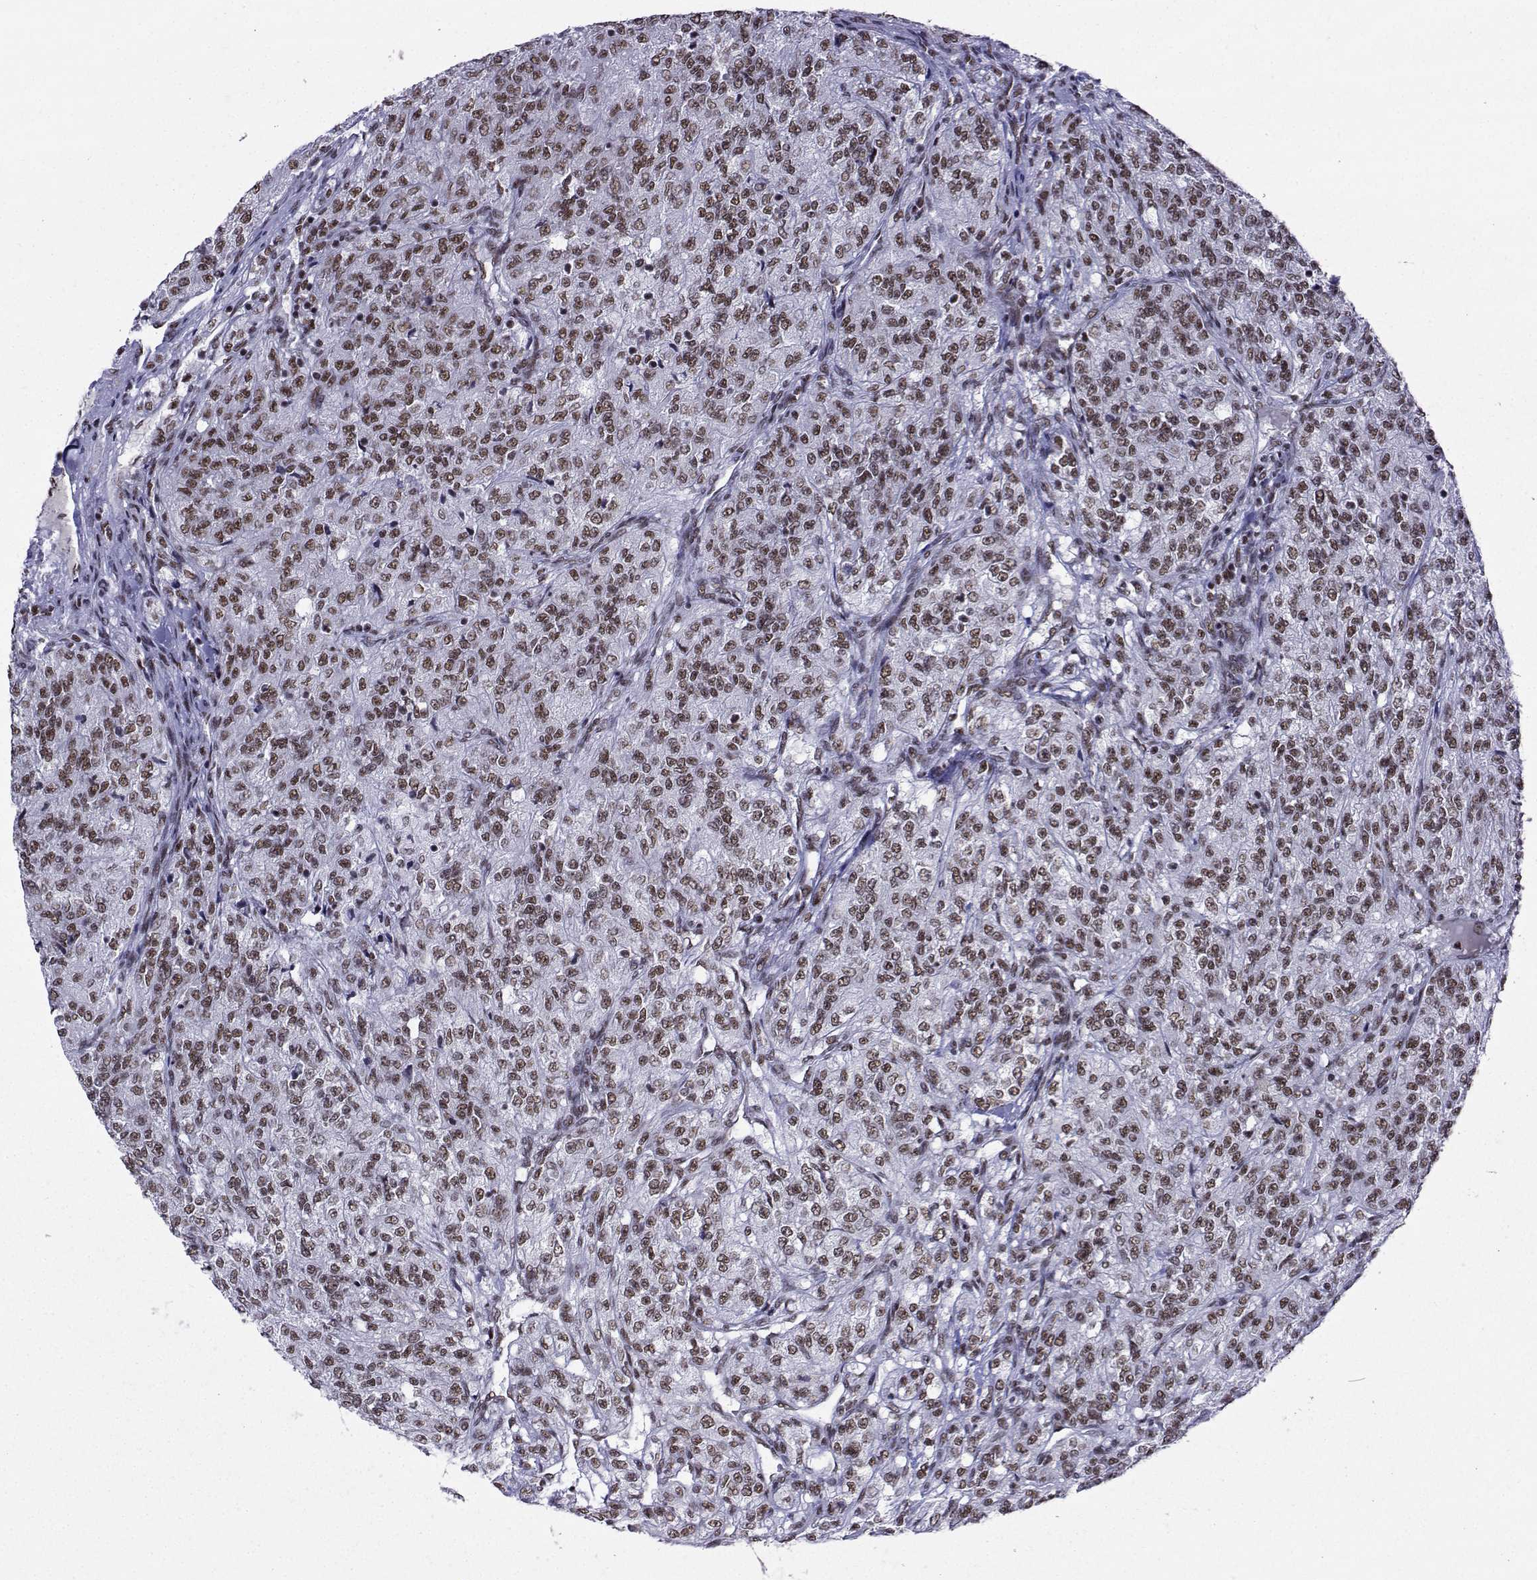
{"staining": {"intensity": "weak", "quantity": ">75%", "location": "nuclear"}, "tissue": "renal cancer", "cell_type": "Tumor cells", "image_type": "cancer", "snomed": [{"axis": "morphology", "description": "Adenocarcinoma, NOS"}, {"axis": "topography", "description": "Kidney"}], "caption": "IHC (DAB) staining of human adenocarcinoma (renal) exhibits weak nuclear protein staining in about >75% of tumor cells.", "gene": "SNRPB2", "patient": {"sex": "female", "age": 63}}